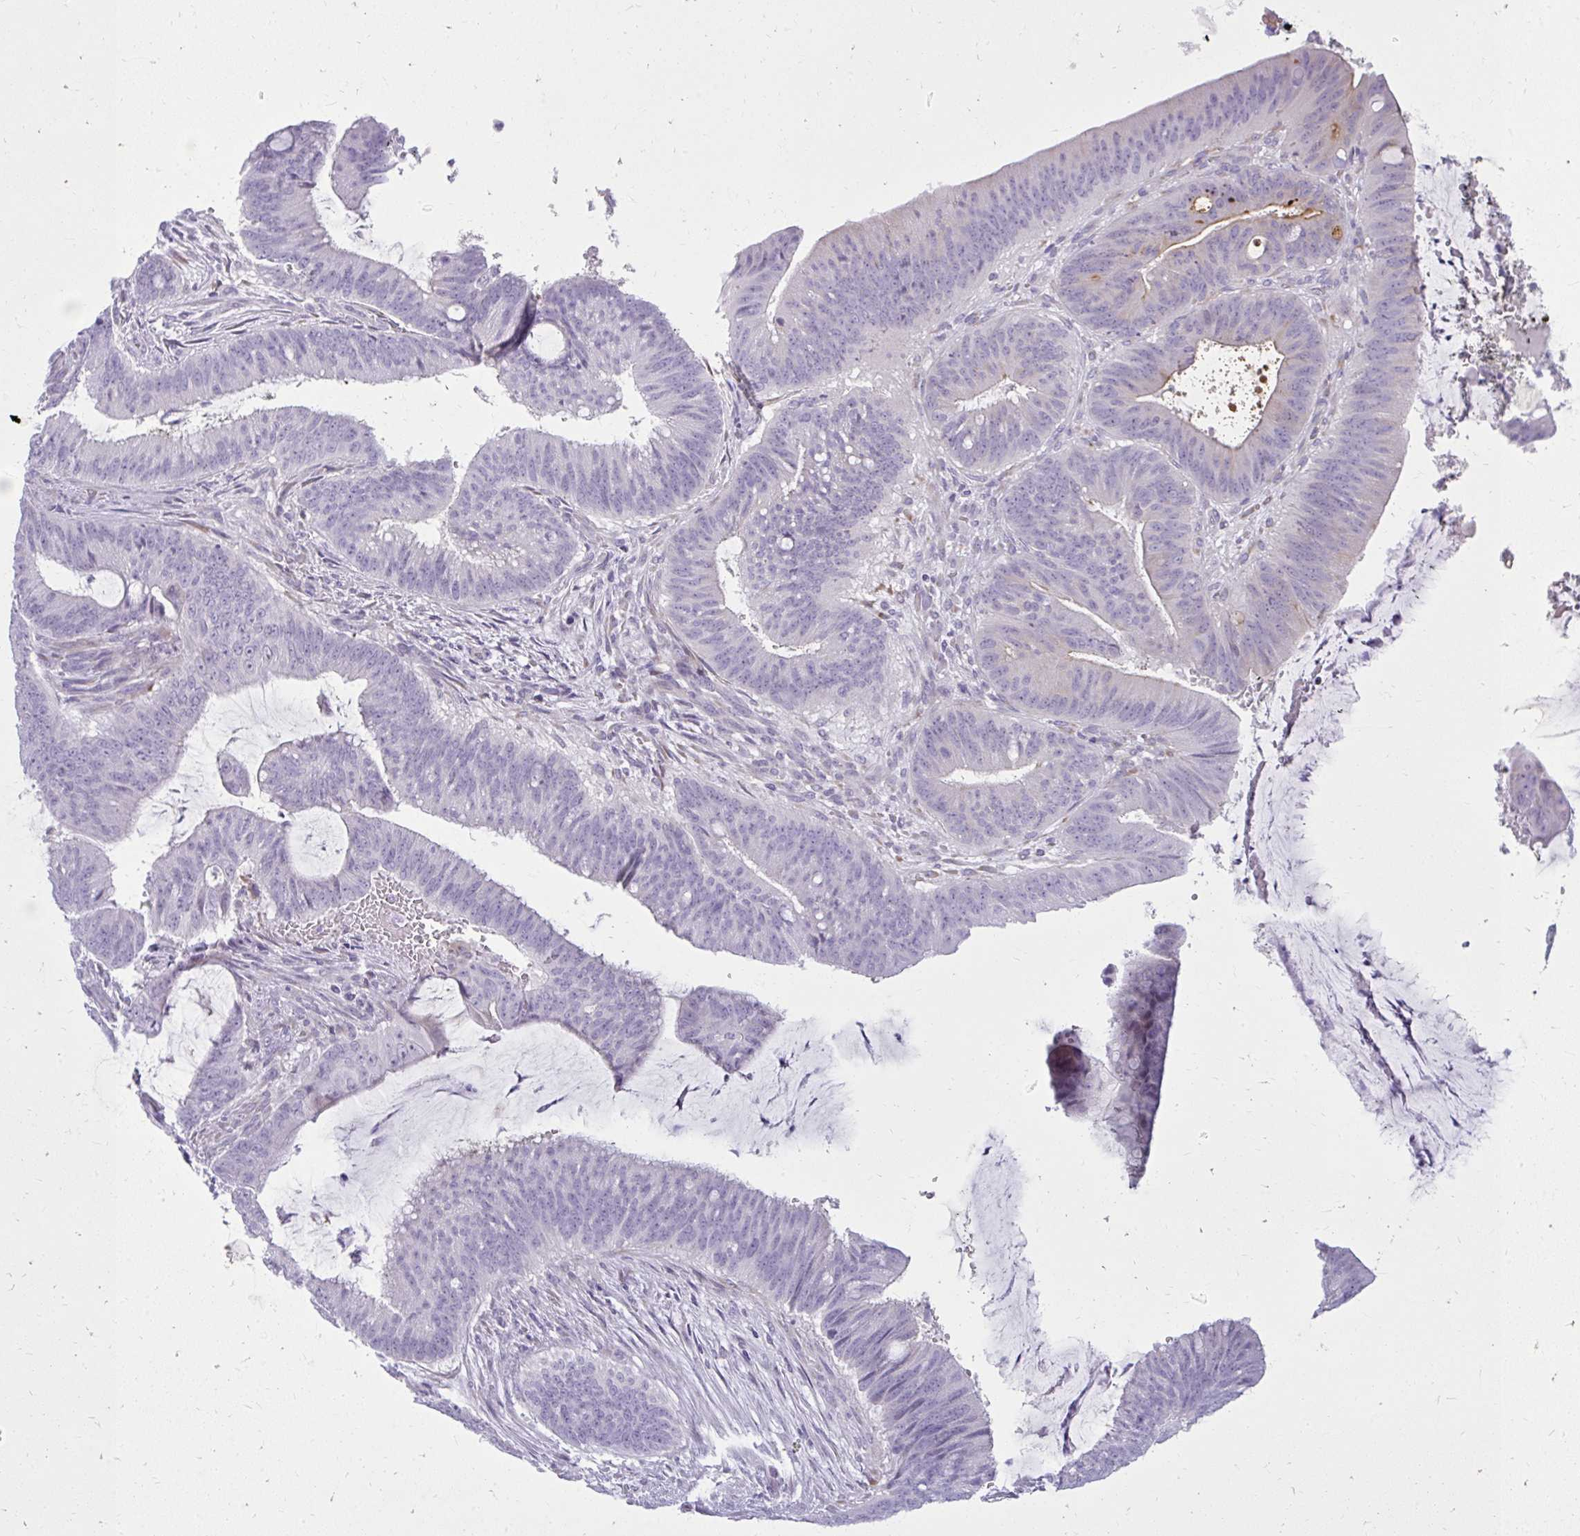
{"staining": {"intensity": "negative", "quantity": "none", "location": "none"}, "tissue": "colorectal cancer", "cell_type": "Tumor cells", "image_type": "cancer", "snomed": [{"axis": "morphology", "description": "Adenocarcinoma, NOS"}, {"axis": "topography", "description": "Colon"}], "caption": "Image shows no protein expression in tumor cells of colorectal adenocarcinoma tissue. (Brightfield microscopy of DAB (3,3'-diaminobenzidine) IHC at high magnification).", "gene": "PRAP1", "patient": {"sex": "female", "age": 43}}